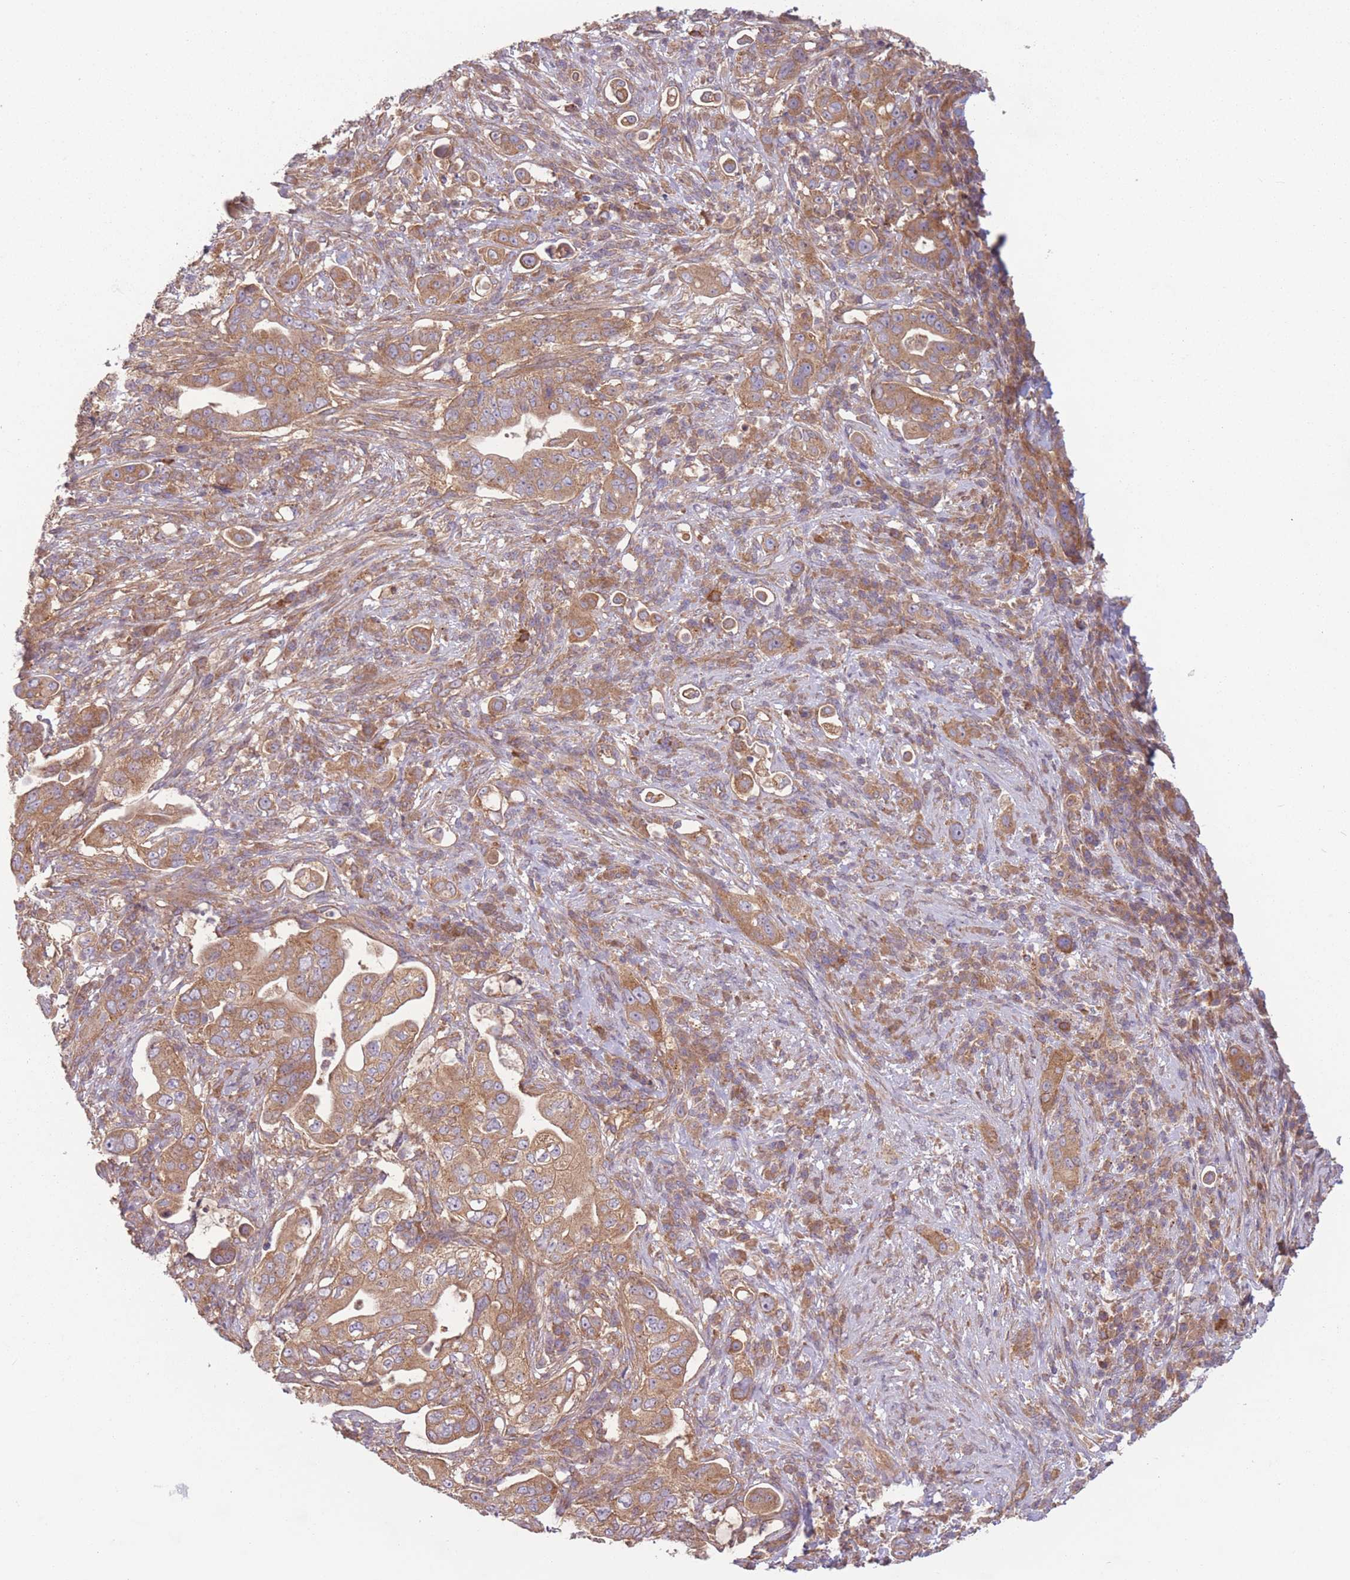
{"staining": {"intensity": "moderate", "quantity": ">75%", "location": "cytoplasmic/membranous"}, "tissue": "pancreatic cancer", "cell_type": "Tumor cells", "image_type": "cancer", "snomed": [{"axis": "morphology", "description": "Normal tissue, NOS"}, {"axis": "morphology", "description": "Adenocarcinoma, NOS"}, {"axis": "topography", "description": "Lymph node"}, {"axis": "topography", "description": "Pancreas"}], "caption": "Protein positivity by IHC shows moderate cytoplasmic/membranous positivity in approximately >75% of tumor cells in pancreatic adenocarcinoma.", "gene": "WASHC2A", "patient": {"sex": "female", "age": 67}}